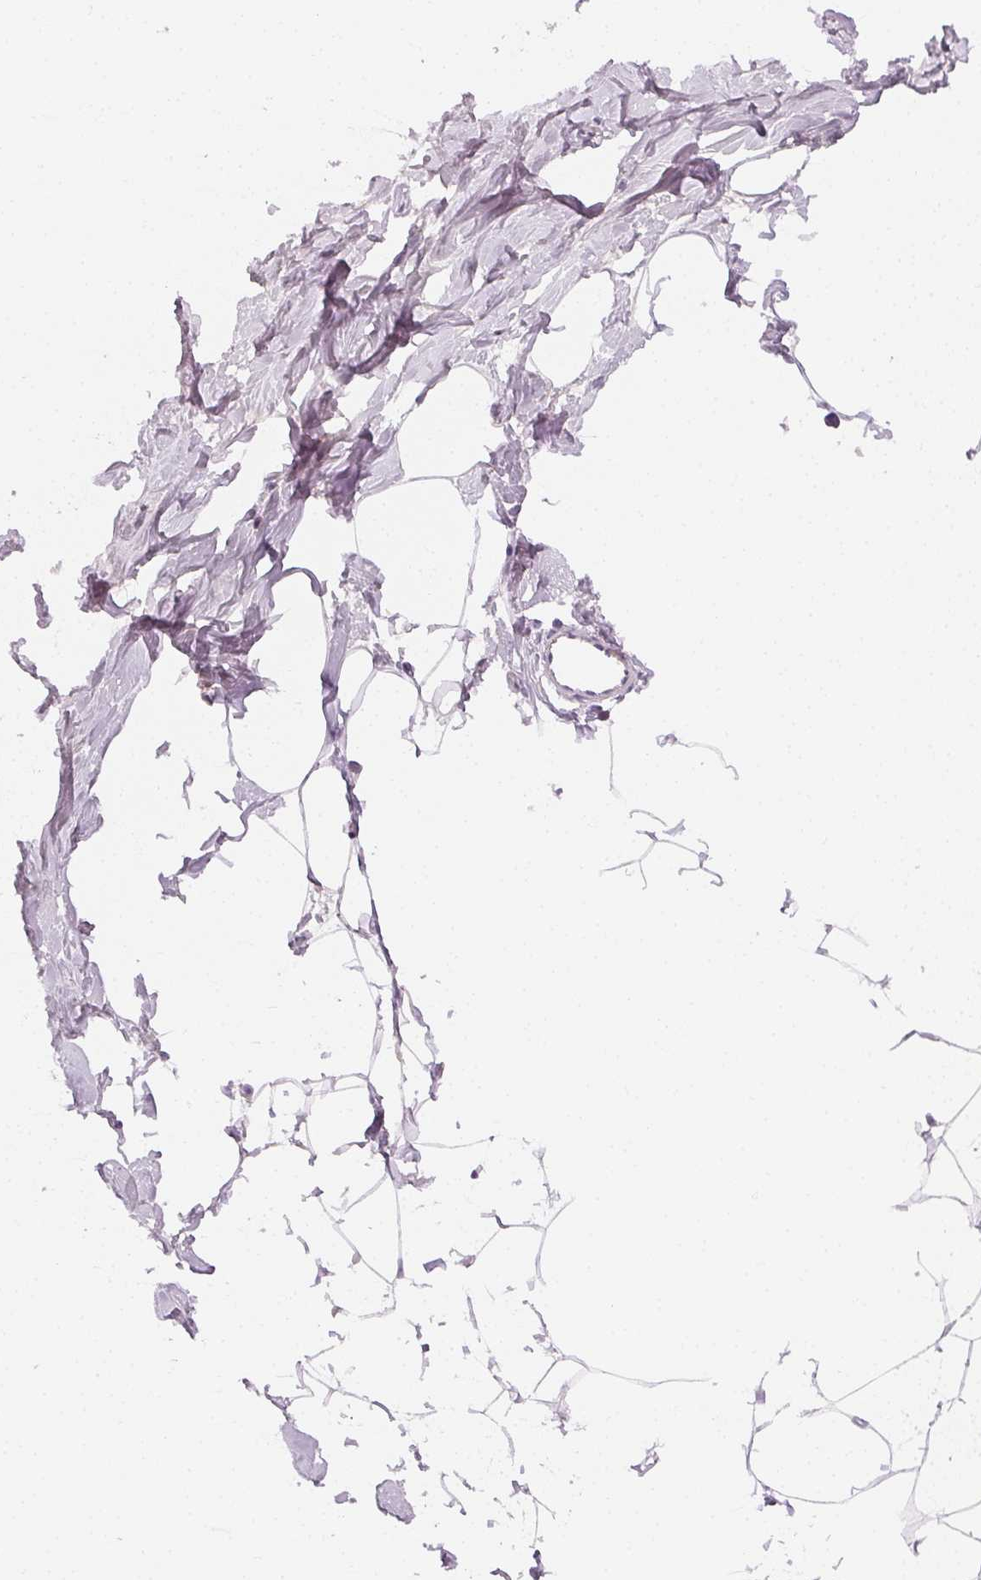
{"staining": {"intensity": "negative", "quantity": "none", "location": "none"}, "tissue": "breast", "cell_type": "Adipocytes", "image_type": "normal", "snomed": [{"axis": "morphology", "description": "Normal tissue, NOS"}, {"axis": "topography", "description": "Breast"}], "caption": "This is a image of immunohistochemistry (IHC) staining of normal breast, which shows no expression in adipocytes. (Stains: DAB IHC with hematoxylin counter stain, Microscopy: brightfield microscopy at high magnification).", "gene": "AFM", "patient": {"sex": "female", "age": 27}}